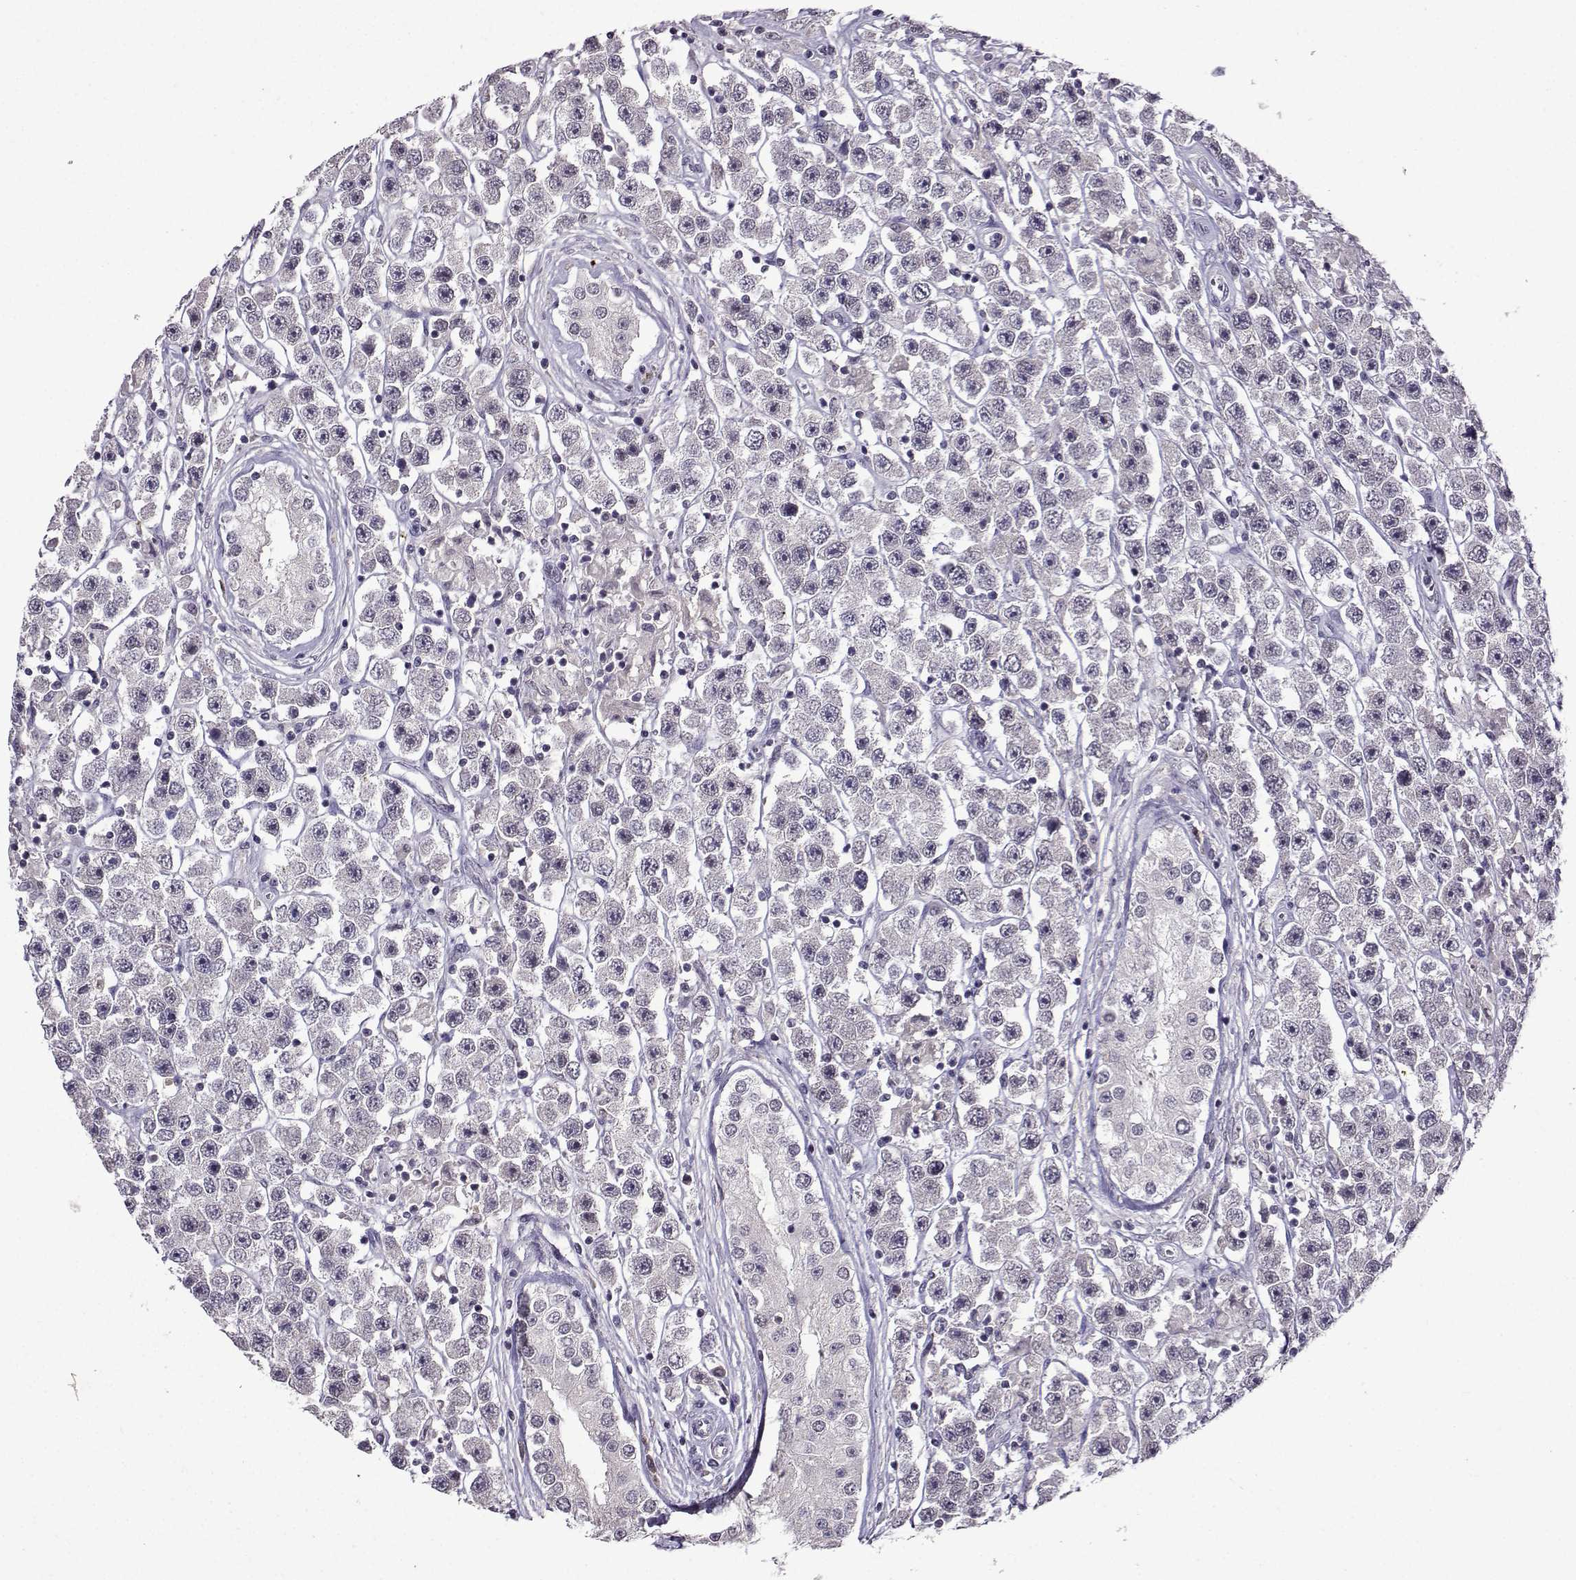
{"staining": {"intensity": "negative", "quantity": "none", "location": "none"}, "tissue": "testis cancer", "cell_type": "Tumor cells", "image_type": "cancer", "snomed": [{"axis": "morphology", "description": "Seminoma, NOS"}, {"axis": "topography", "description": "Testis"}], "caption": "This is a photomicrograph of immunohistochemistry staining of seminoma (testis), which shows no staining in tumor cells. The staining was performed using DAB to visualize the protein expression in brown, while the nuclei were stained in blue with hematoxylin (Magnification: 20x).", "gene": "CCL28", "patient": {"sex": "male", "age": 45}}